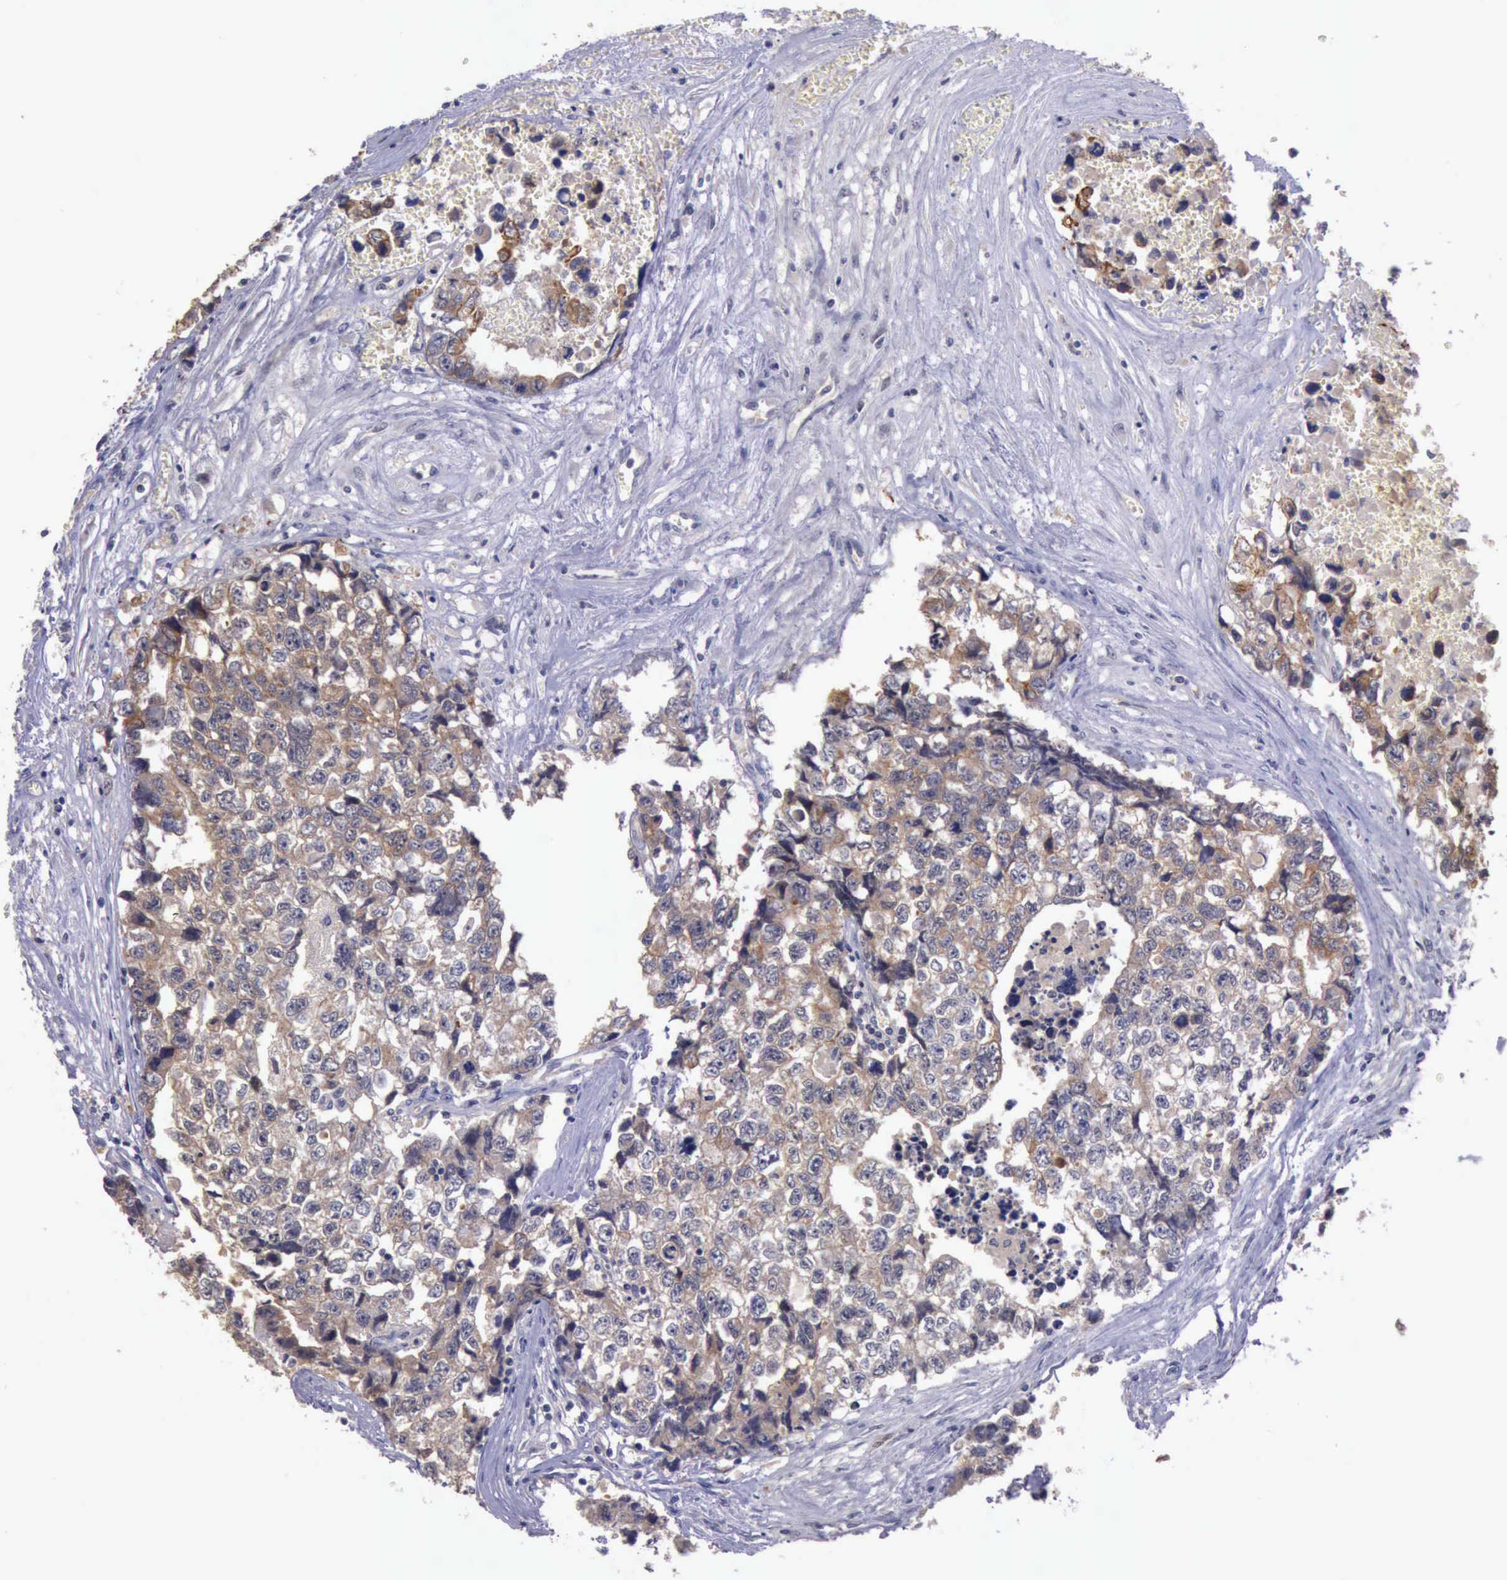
{"staining": {"intensity": "weak", "quantity": "<25%", "location": "cytoplasmic/membranous"}, "tissue": "testis cancer", "cell_type": "Tumor cells", "image_type": "cancer", "snomed": [{"axis": "morphology", "description": "Carcinoma, Embryonal, NOS"}, {"axis": "topography", "description": "Testis"}], "caption": "Immunohistochemical staining of human testis cancer (embryonal carcinoma) demonstrates no significant expression in tumor cells. (Stains: DAB immunohistochemistry (IHC) with hematoxylin counter stain, Microscopy: brightfield microscopy at high magnification).", "gene": "RAB39B", "patient": {"sex": "male", "age": 31}}